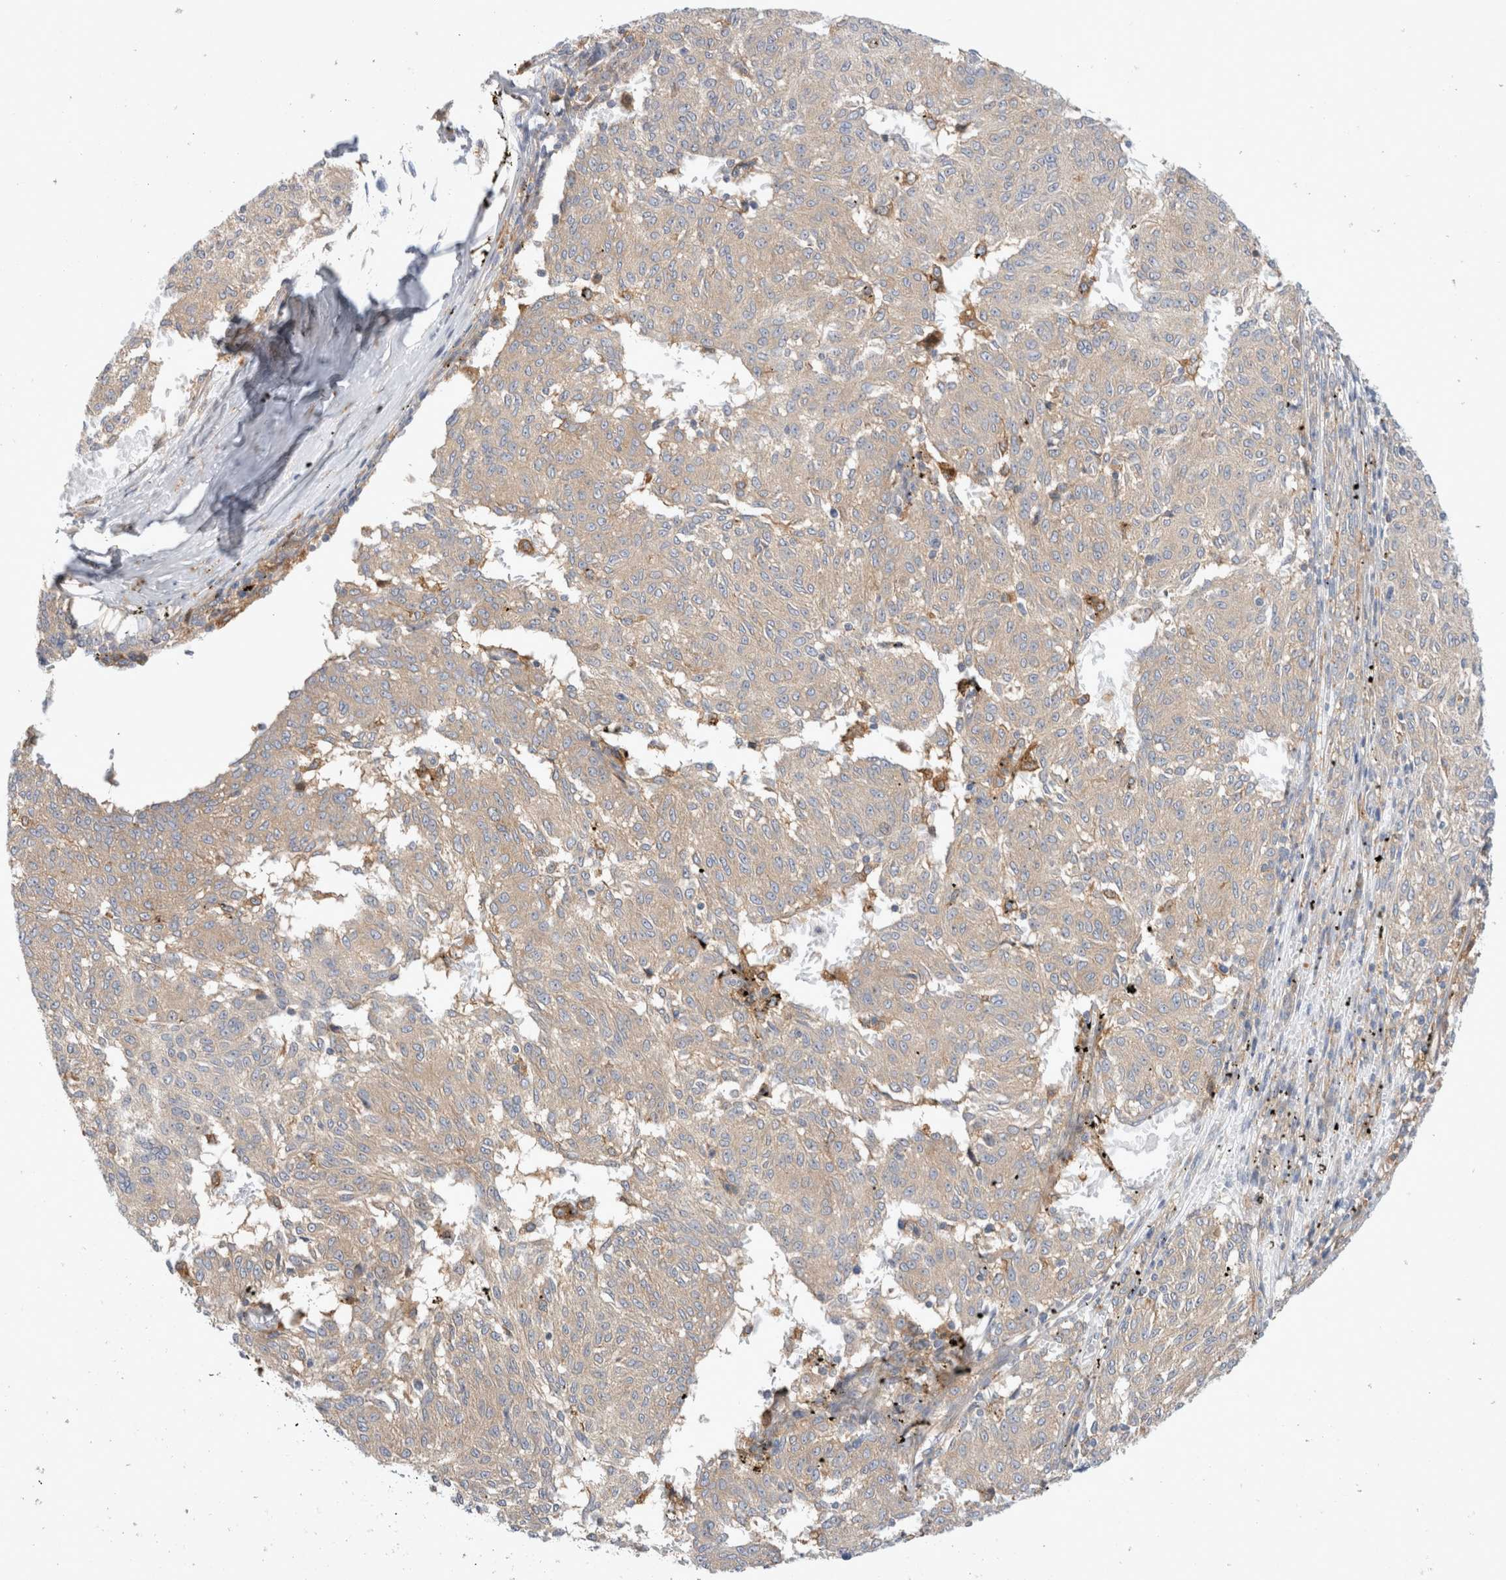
{"staining": {"intensity": "weak", "quantity": ">75%", "location": "cytoplasmic/membranous"}, "tissue": "melanoma", "cell_type": "Tumor cells", "image_type": "cancer", "snomed": [{"axis": "morphology", "description": "Malignant melanoma, NOS"}, {"axis": "topography", "description": "Skin"}], "caption": "A brown stain shows weak cytoplasmic/membranous positivity of a protein in human malignant melanoma tumor cells.", "gene": "CDCA7L", "patient": {"sex": "female", "age": 72}}